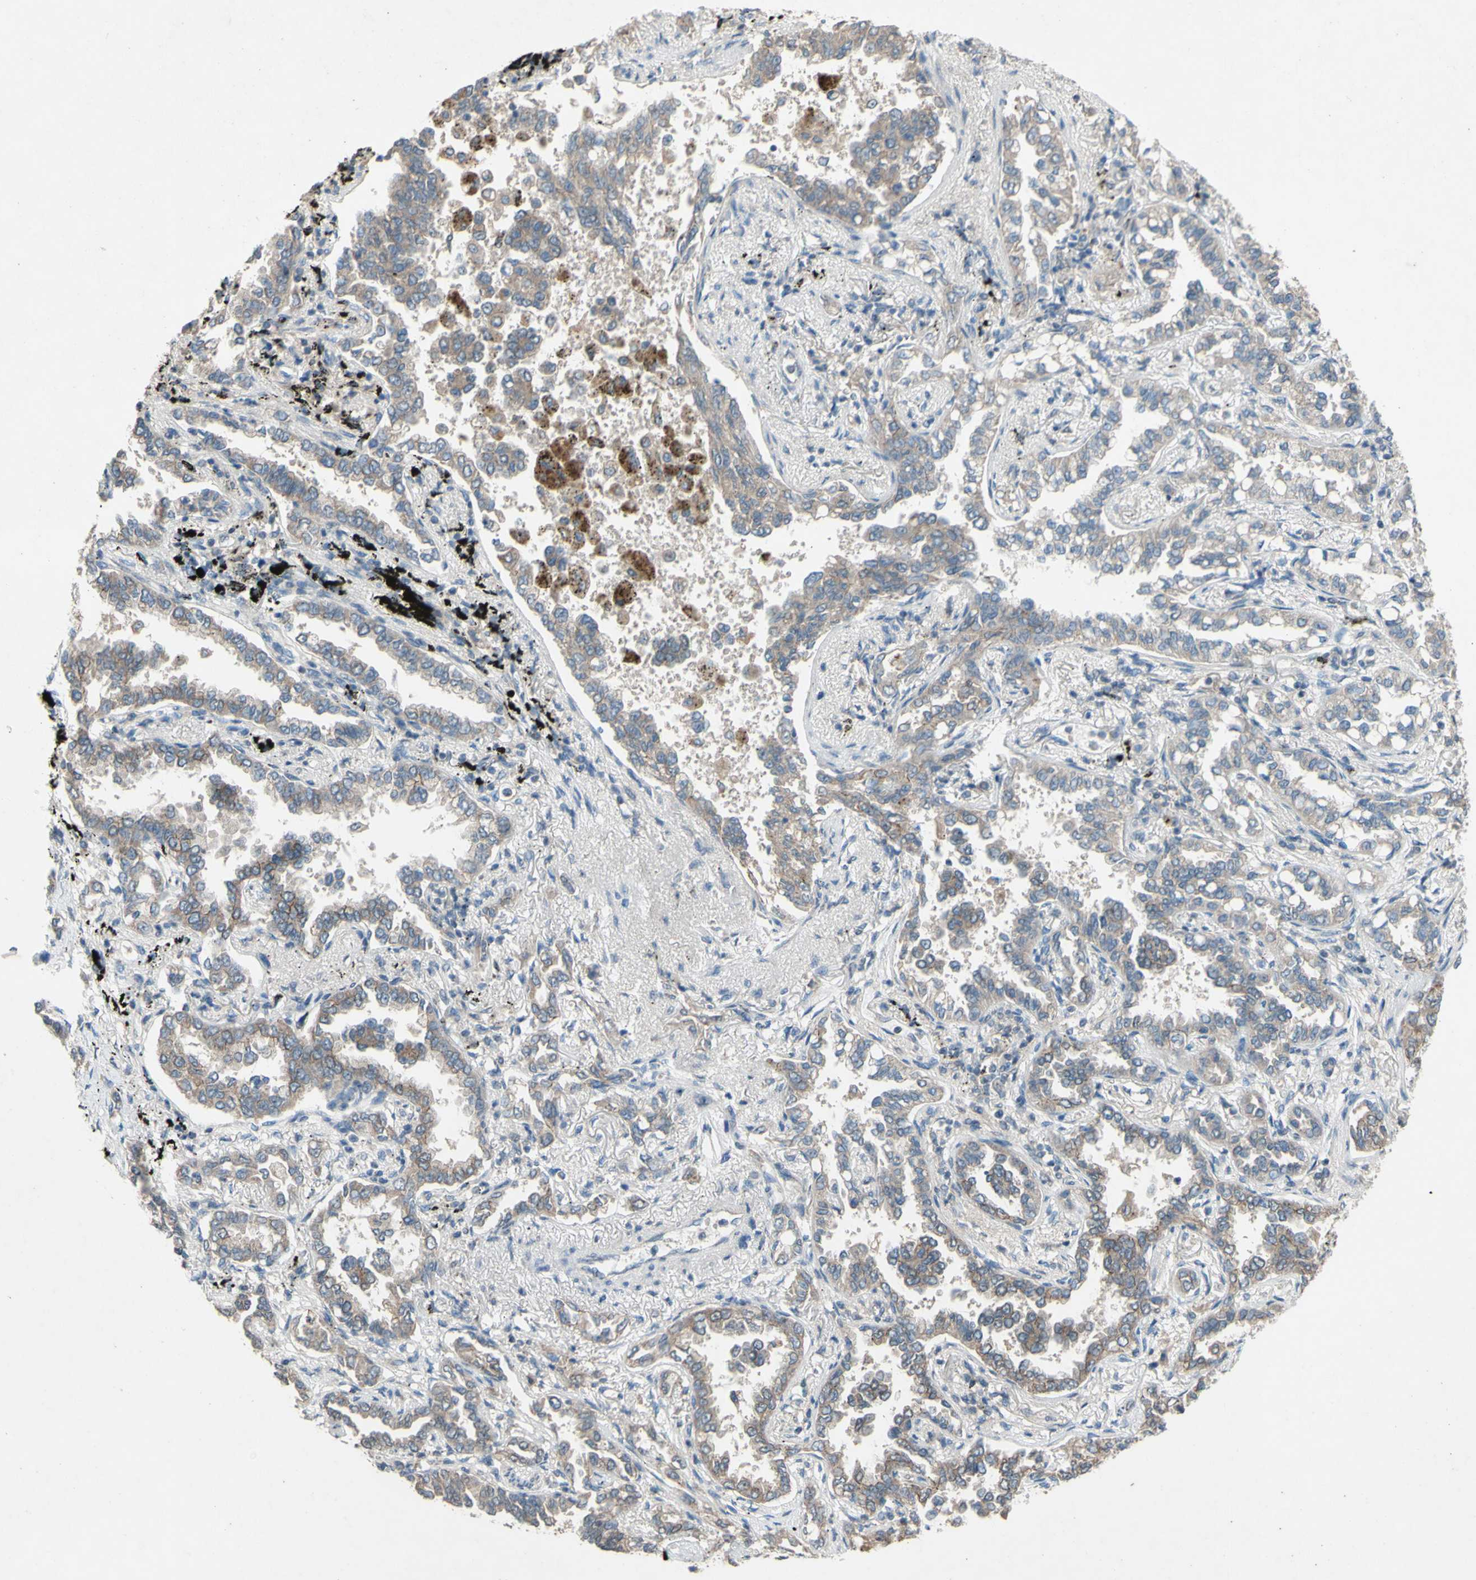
{"staining": {"intensity": "weak", "quantity": ">75%", "location": "cytoplasmic/membranous"}, "tissue": "lung cancer", "cell_type": "Tumor cells", "image_type": "cancer", "snomed": [{"axis": "morphology", "description": "Normal tissue, NOS"}, {"axis": "morphology", "description": "Adenocarcinoma, NOS"}, {"axis": "topography", "description": "Lung"}], "caption": "Immunohistochemical staining of lung cancer displays low levels of weak cytoplasmic/membranous staining in approximately >75% of tumor cells.", "gene": "CDCP1", "patient": {"sex": "male", "age": 59}}